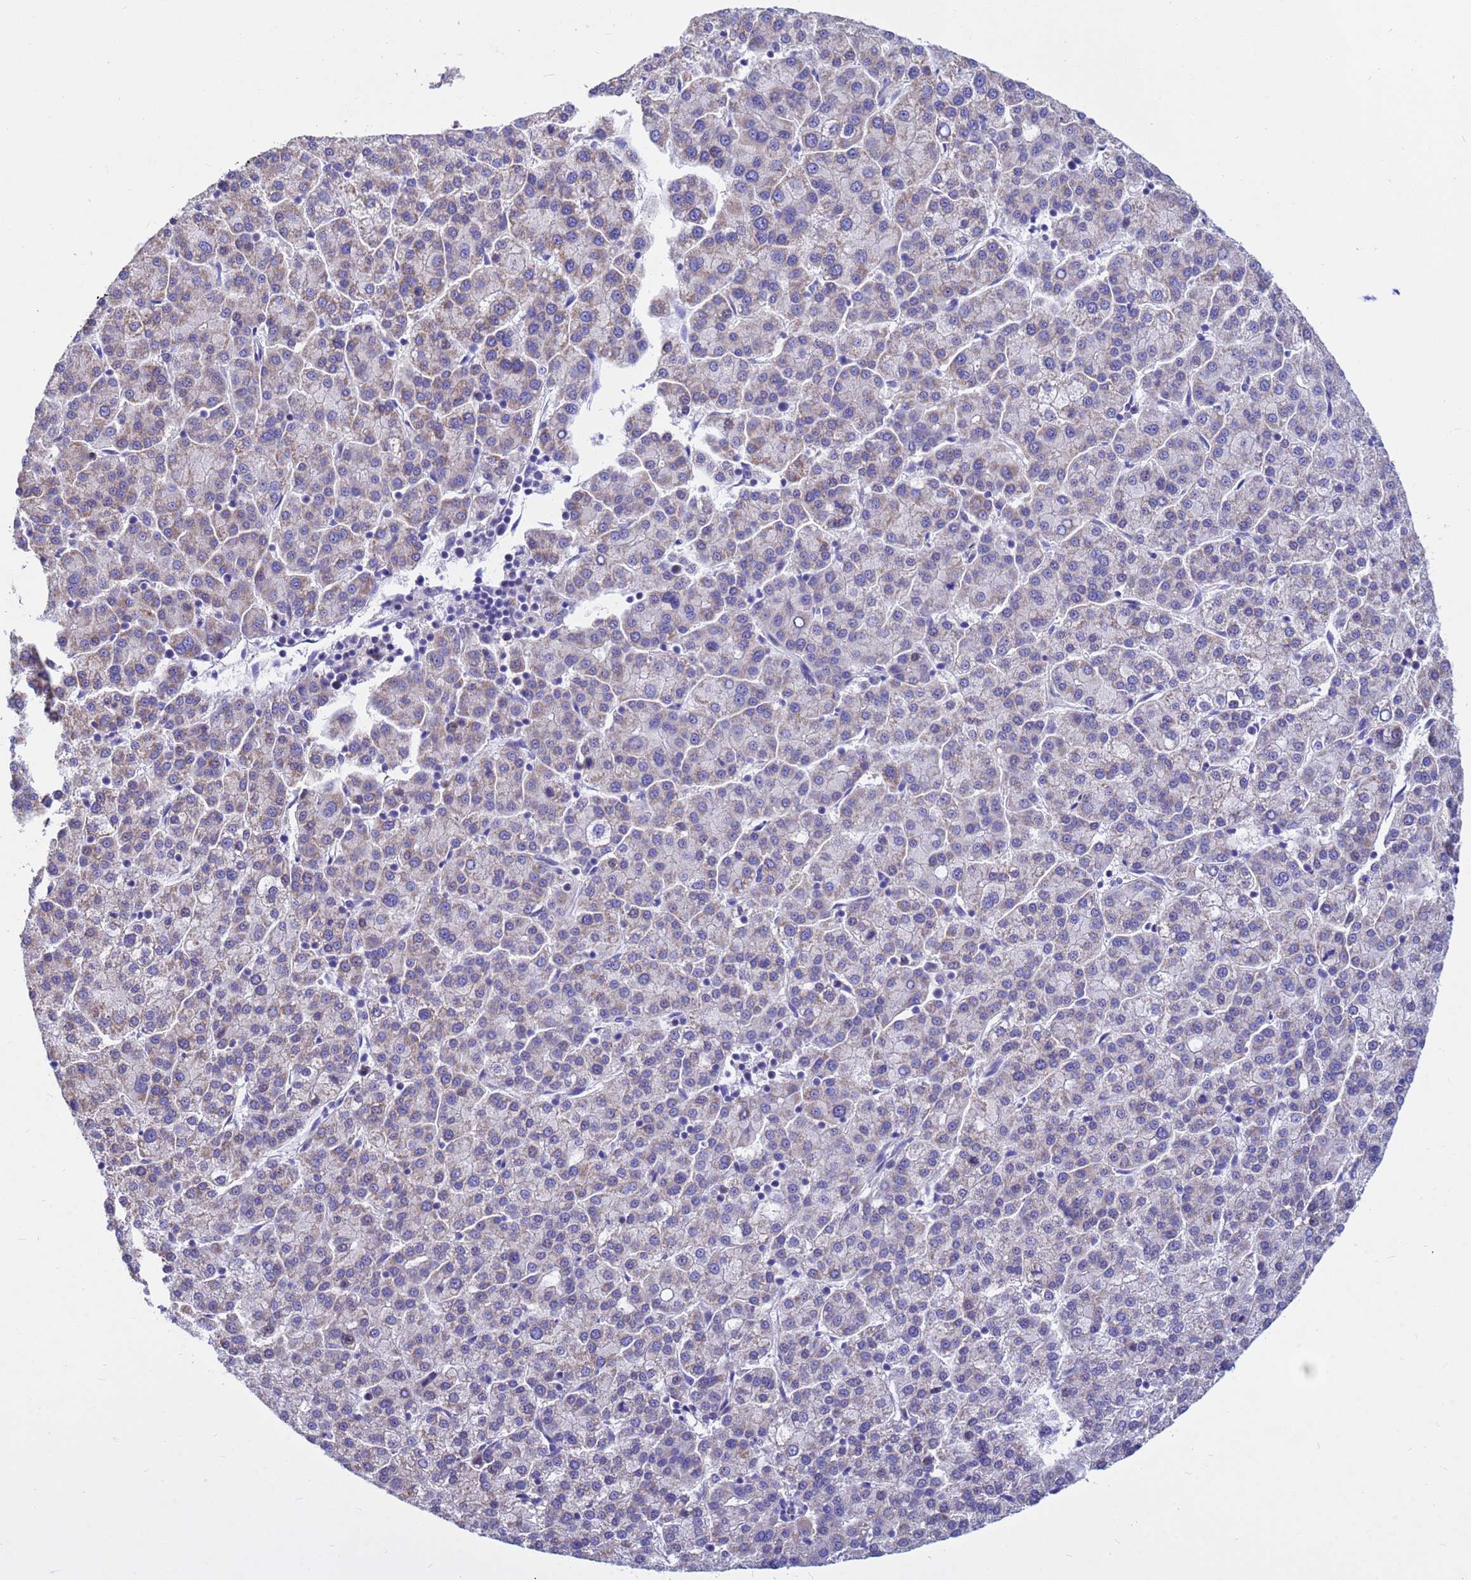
{"staining": {"intensity": "weak", "quantity": "25%-75%", "location": "cytoplasmic/membranous"}, "tissue": "liver cancer", "cell_type": "Tumor cells", "image_type": "cancer", "snomed": [{"axis": "morphology", "description": "Carcinoma, Hepatocellular, NOS"}, {"axis": "topography", "description": "Liver"}], "caption": "Immunohistochemical staining of liver hepatocellular carcinoma displays low levels of weak cytoplasmic/membranous protein positivity in about 25%-75% of tumor cells.", "gene": "TUBGCP3", "patient": {"sex": "female", "age": 58}}